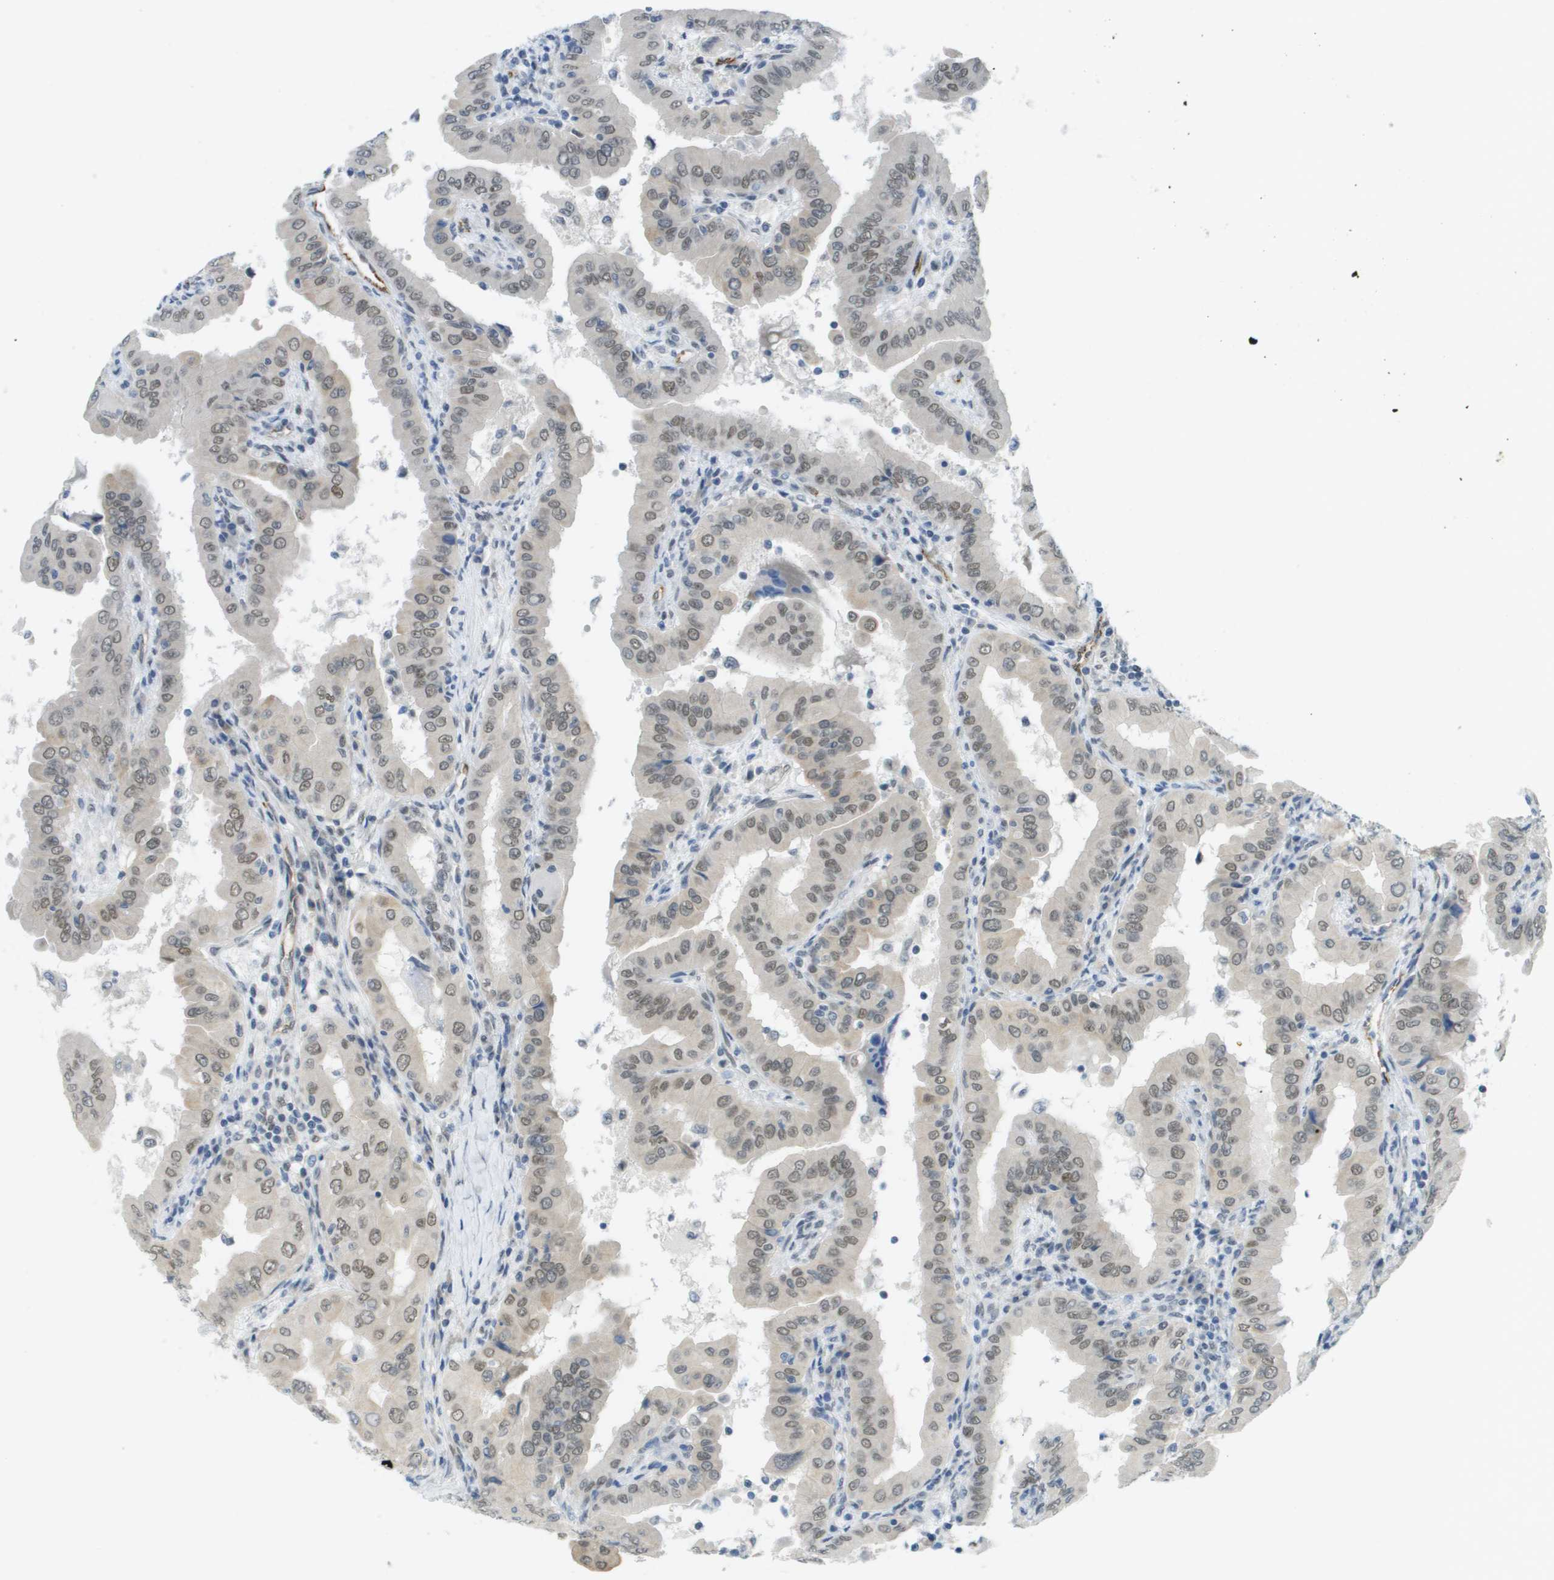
{"staining": {"intensity": "weak", "quantity": ">75%", "location": "nuclear"}, "tissue": "thyroid cancer", "cell_type": "Tumor cells", "image_type": "cancer", "snomed": [{"axis": "morphology", "description": "Papillary adenocarcinoma, NOS"}, {"axis": "topography", "description": "Thyroid gland"}], "caption": "Immunohistochemical staining of human thyroid papillary adenocarcinoma shows weak nuclear protein staining in approximately >75% of tumor cells. (IHC, brightfield microscopy, high magnification).", "gene": "ARID1B", "patient": {"sex": "male", "age": 33}}